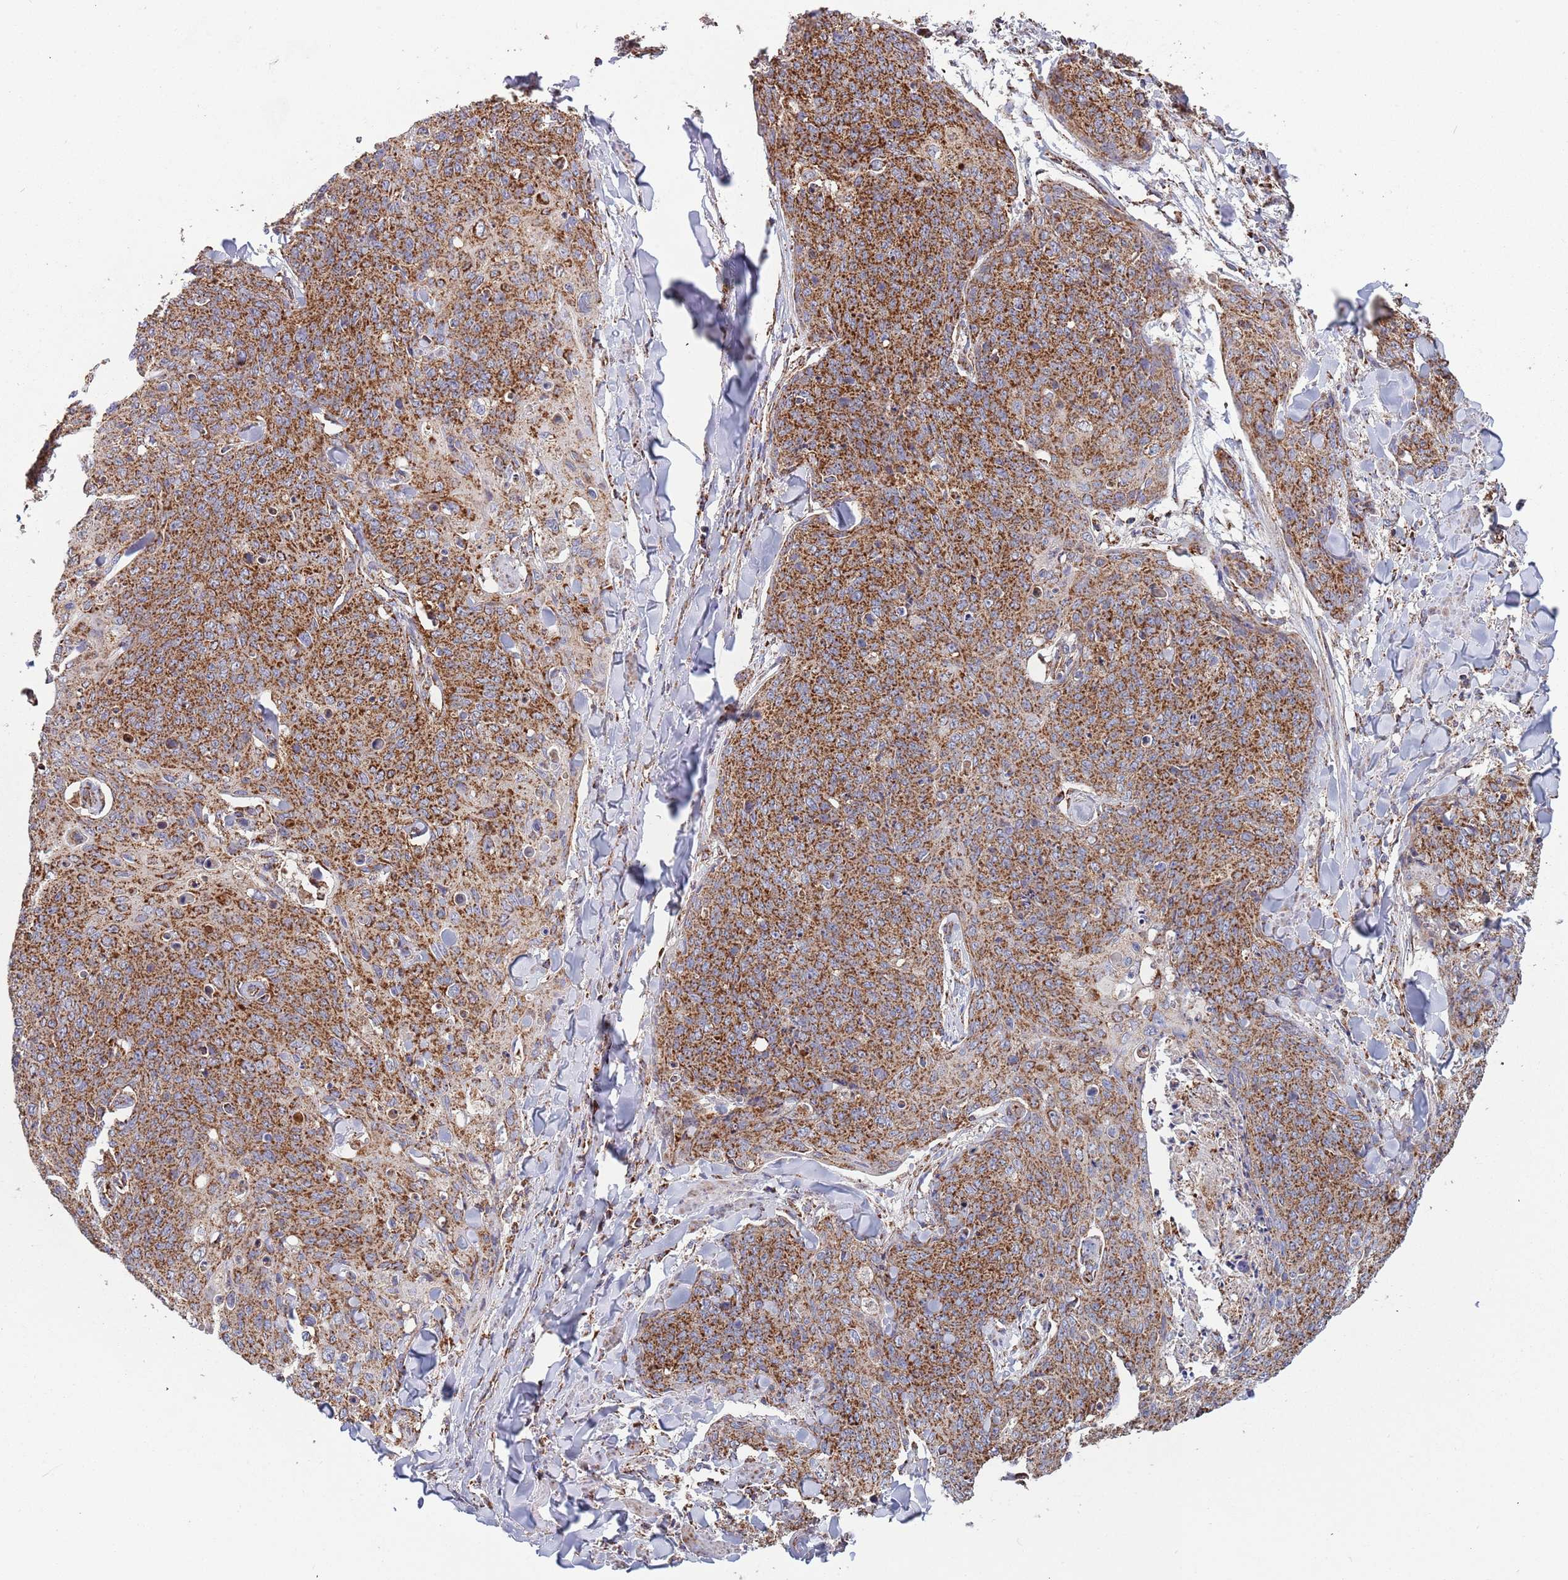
{"staining": {"intensity": "strong", "quantity": ">75%", "location": "cytoplasmic/membranous"}, "tissue": "skin cancer", "cell_type": "Tumor cells", "image_type": "cancer", "snomed": [{"axis": "morphology", "description": "Squamous cell carcinoma, NOS"}, {"axis": "topography", "description": "Skin"}, {"axis": "topography", "description": "Vulva"}], "caption": "Tumor cells show high levels of strong cytoplasmic/membranous expression in about >75% of cells in human skin cancer.", "gene": "VPS16", "patient": {"sex": "female", "age": 85}}